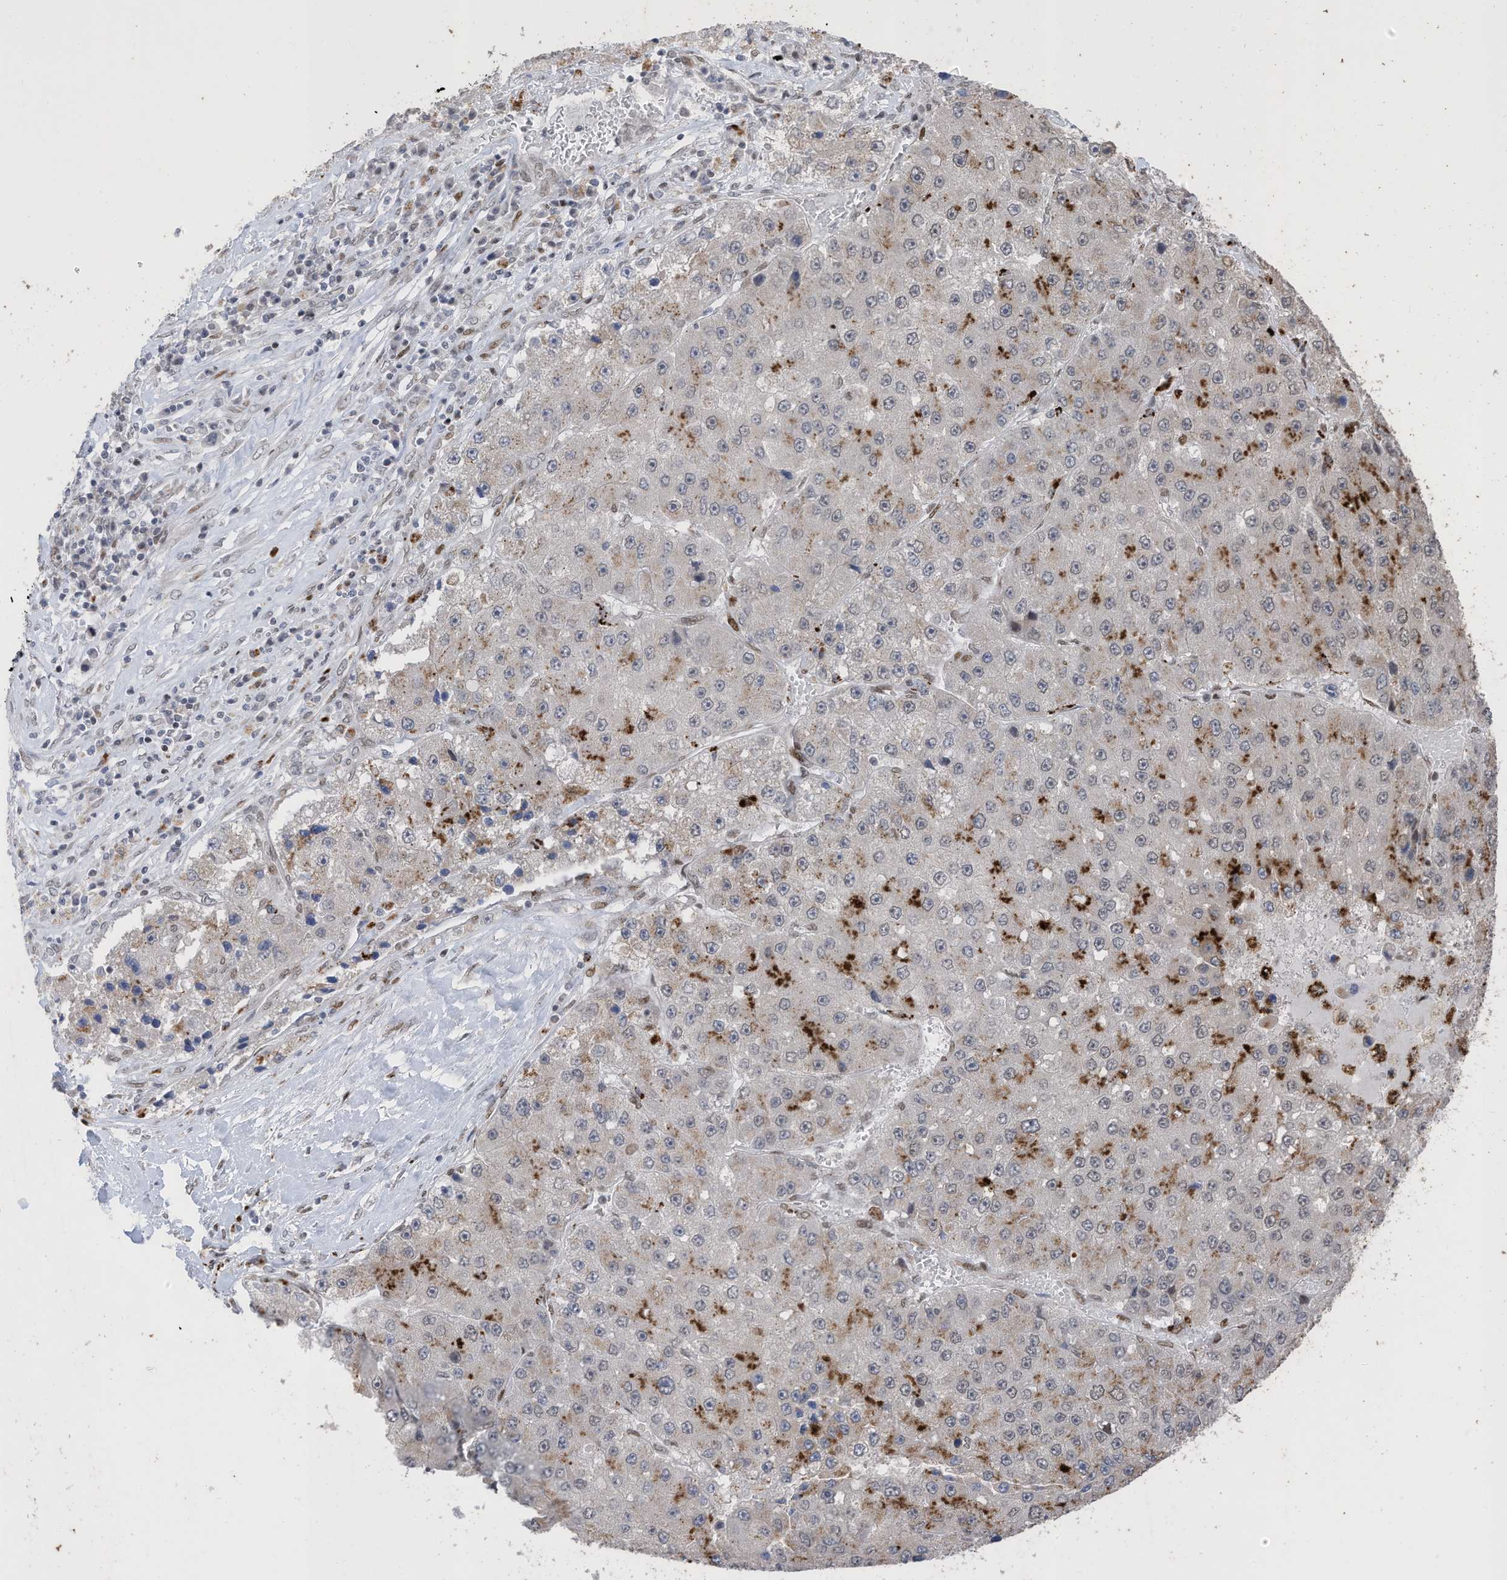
{"staining": {"intensity": "negative", "quantity": "none", "location": "none"}, "tissue": "liver cancer", "cell_type": "Tumor cells", "image_type": "cancer", "snomed": [{"axis": "morphology", "description": "Carcinoma, Hepatocellular, NOS"}, {"axis": "topography", "description": "Liver"}], "caption": "Immunohistochemistry (IHC) of hepatocellular carcinoma (liver) displays no staining in tumor cells. (Brightfield microscopy of DAB IHC at high magnification).", "gene": "RABL3", "patient": {"sex": "female", "age": 73}}